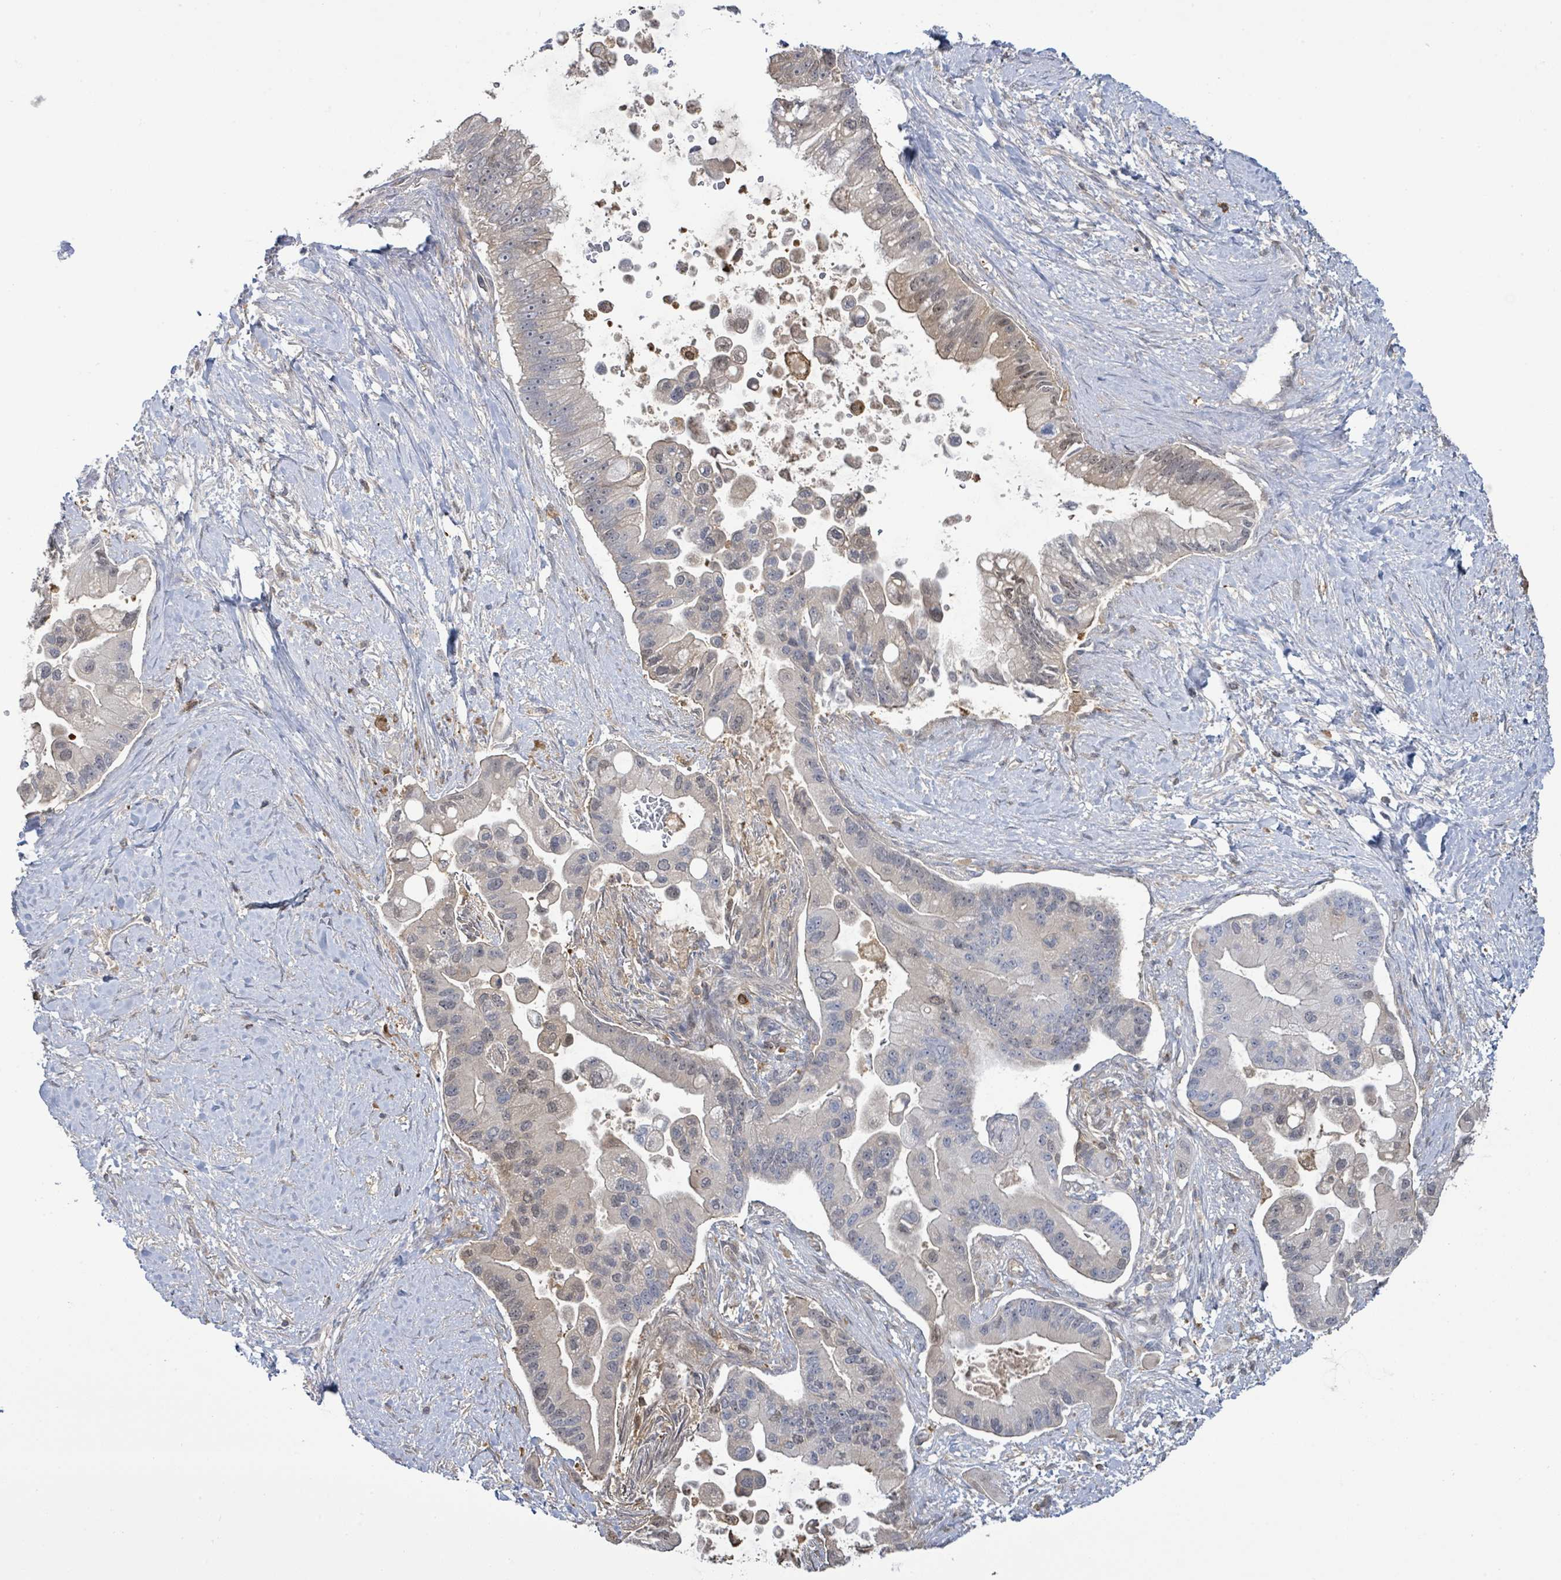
{"staining": {"intensity": "weak", "quantity": "25%-75%", "location": "cytoplasmic/membranous"}, "tissue": "pancreatic cancer", "cell_type": "Tumor cells", "image_type": "cancer", "snomed": [{"axis": "morphology", "description": "Adenocarcinoma, NOS"}, {"axis": "topography", "description": "Pancreas"}], "caption": "Immunohistochemistry (IHC) image of neoplastic tissue: pancreatic adenocarcinoma stained using IHC displays low levels of weak protein expression localized specifically in the cytoplasmic/membranous of tumor cells, appearing as a cytoplasmic/membranous brown color.", "gene": "PGAM1", "patient": {"sex": "male", "age": 57}}